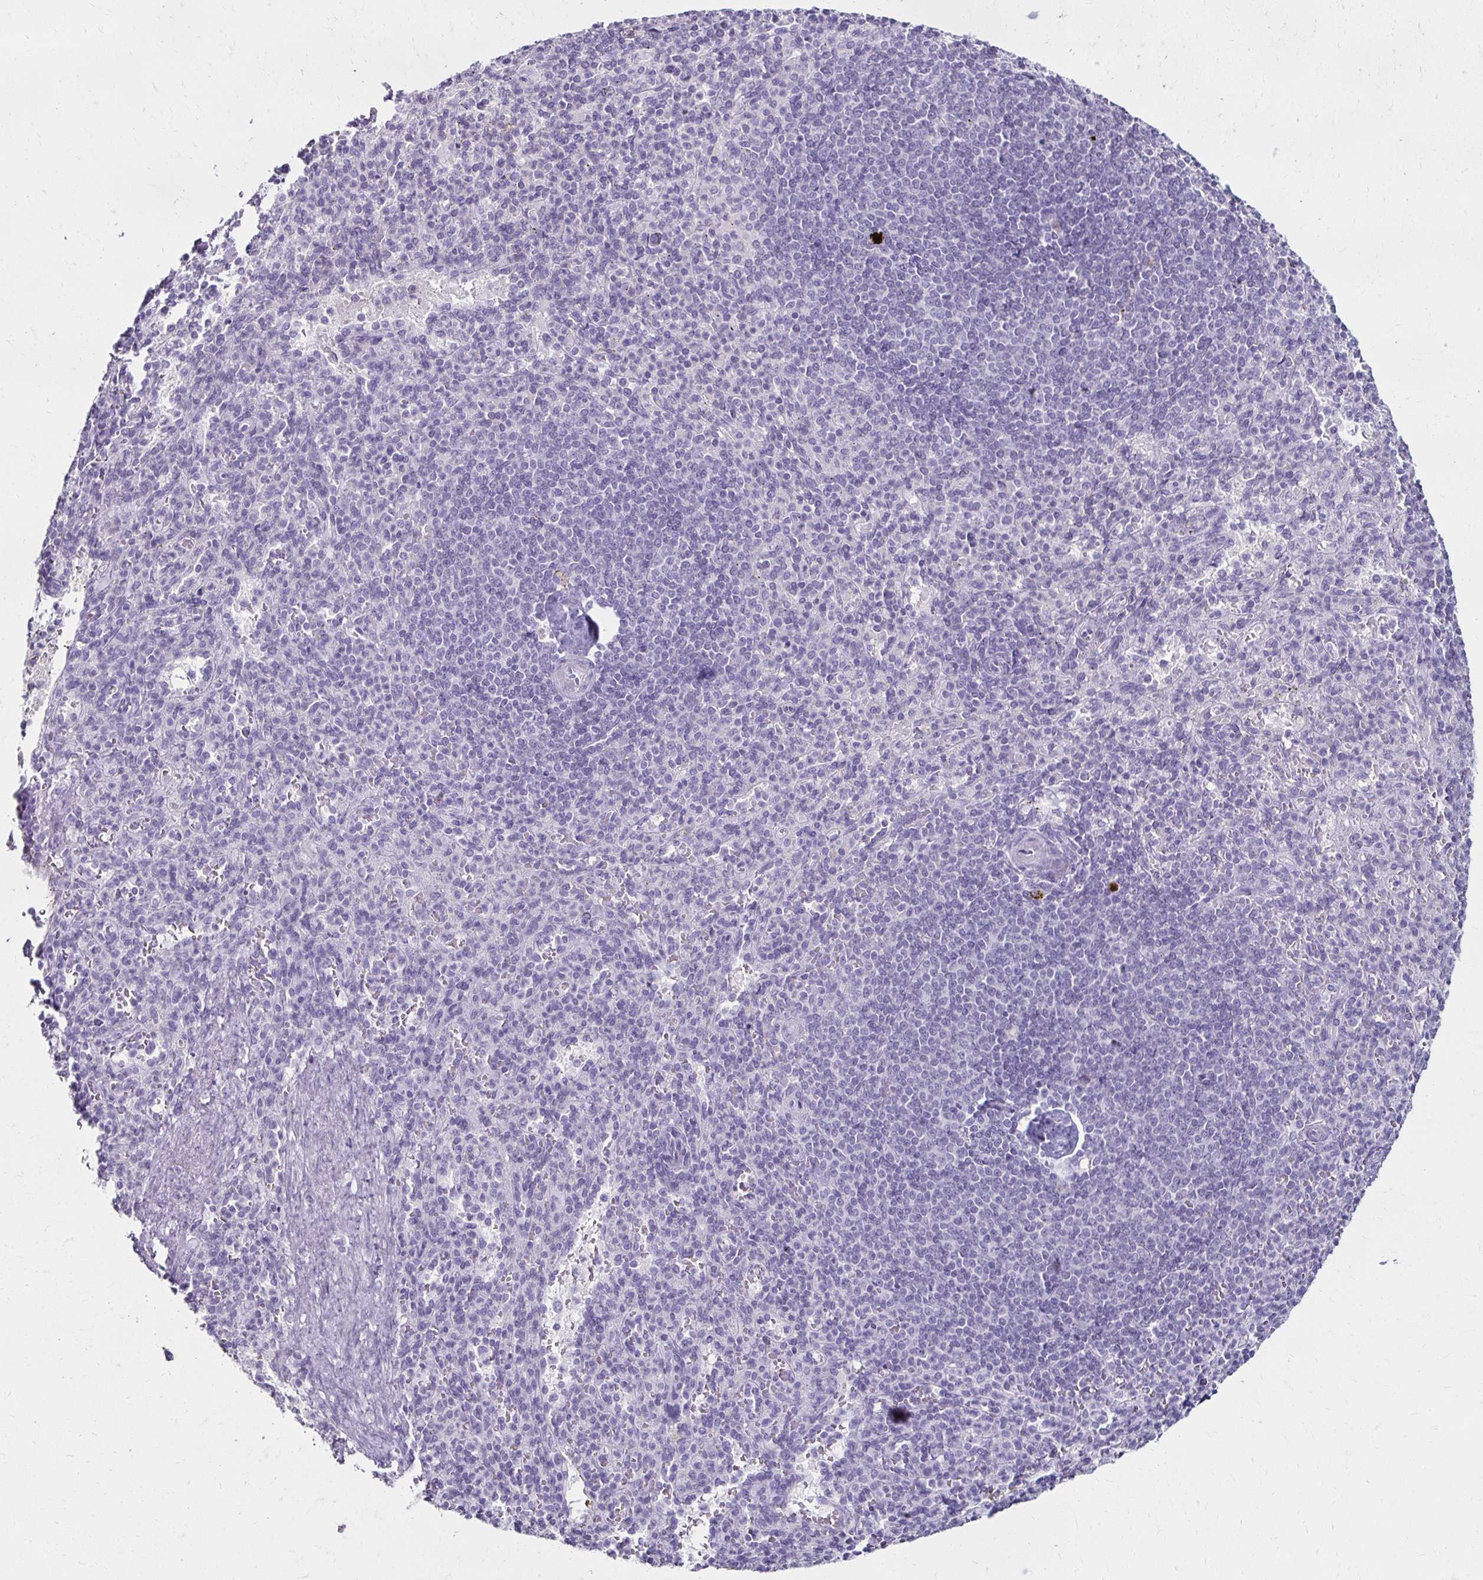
{"staining": {"intensity": "negative", "quantity": "none", "location": "none"}, "tissue": "spleen", "cell_type": "Cells in red pulp", "image_type": "normal", "snomed": [{"axis": "morphology", "description": "Normal tissue, NOS"}, {"axis": "topography", "description": "Spleen"}], "caption": "This is a photomicrograph of IHC staining of unremarkable spleen, which shows no positivity in cells in red pulp. (Brightfield microscopy of DAB immunohistochemistry at high magnification).", "gene": "TOMM34", "patient": {"sex": "female", "age": 74}}